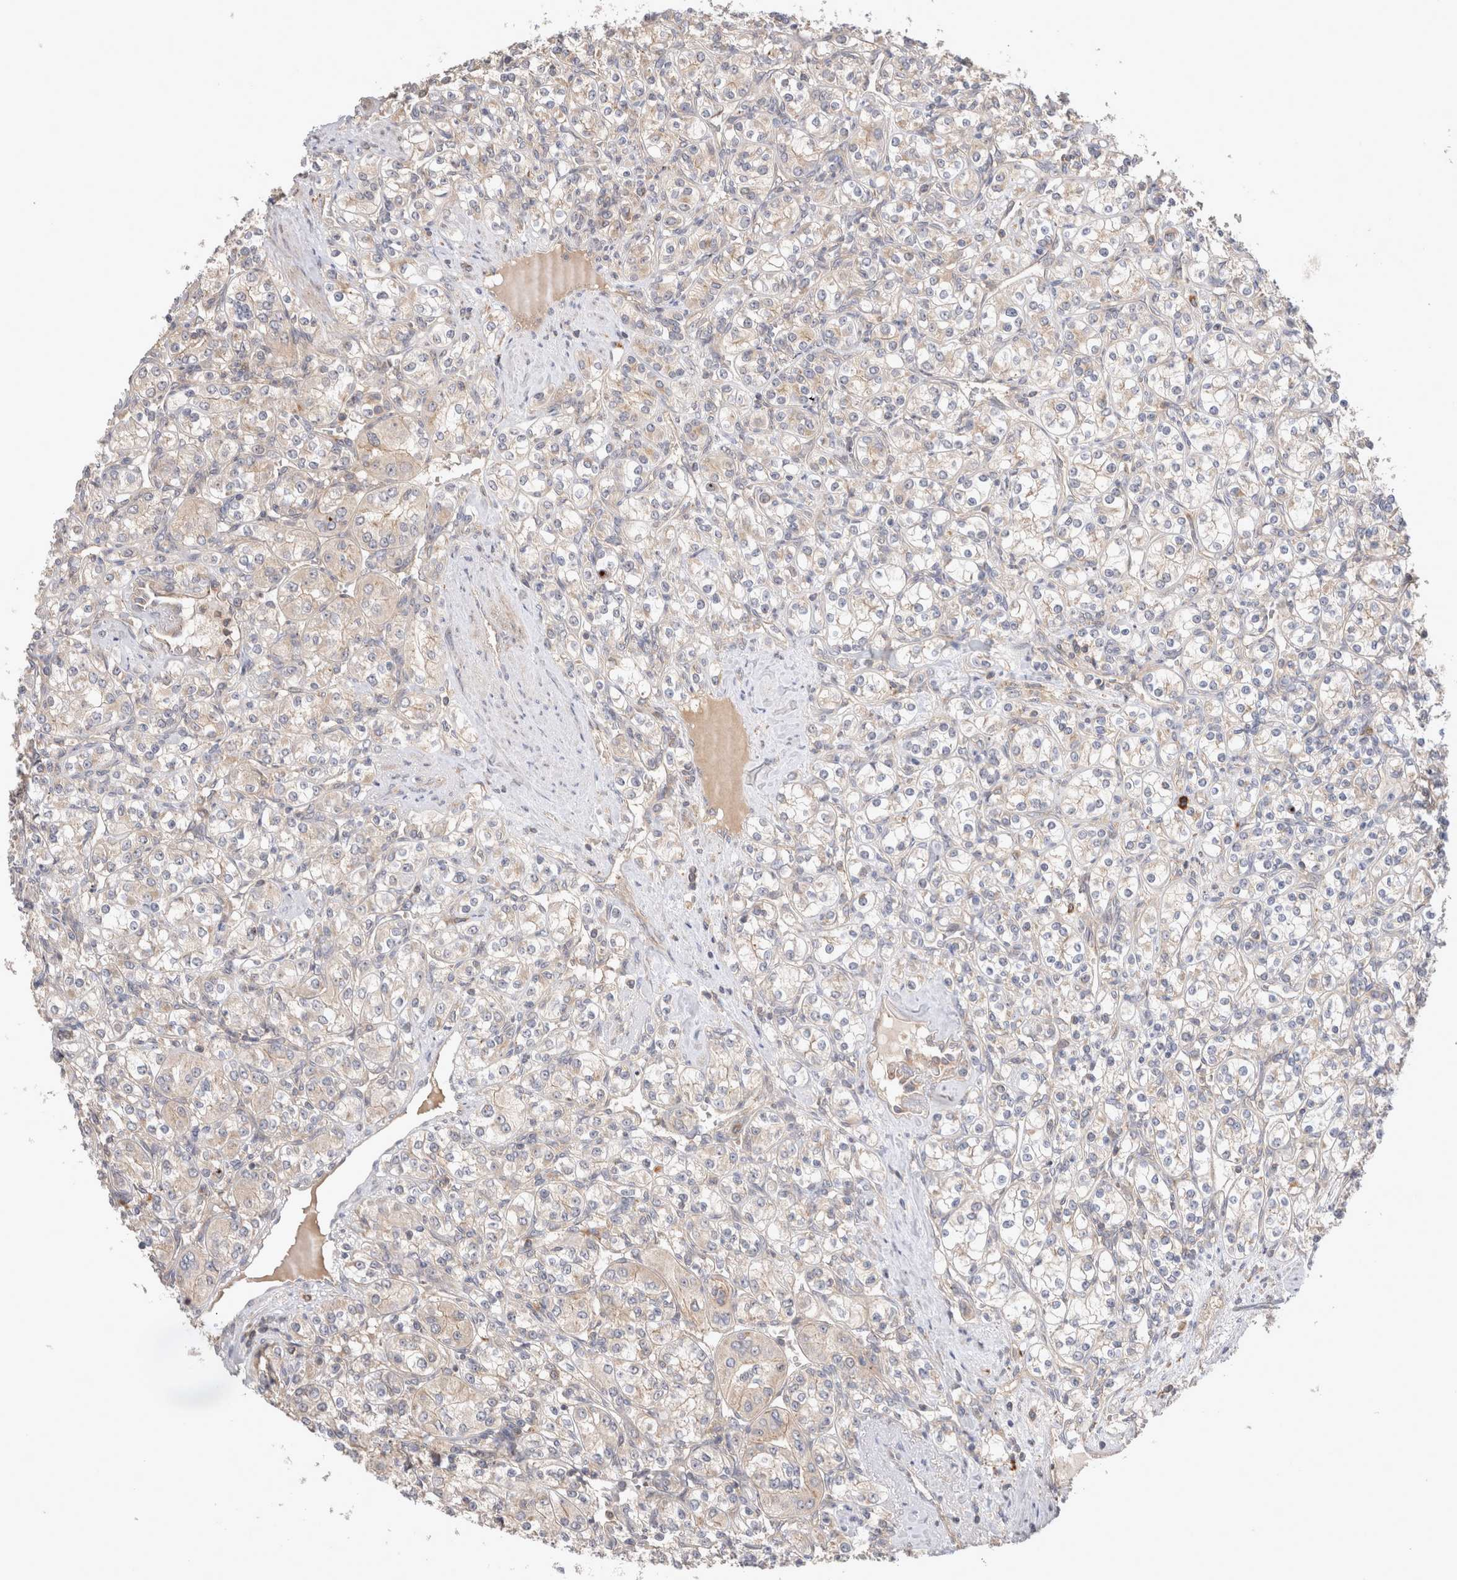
{"staining": {"intensity": "weak", "quantity": "<25%", "location": "cytoplasmic/membranous"}, "tissue": "renal cancer", "cell_type": "Tumor cells", "image_type": "cancer", "snomed": [{"axis": "morphology", "description": "Adenocarcinoma, NOS"}, {"axis": "topography", "description": "Kidney"}], "caption": "This photomicrograph is of renal adenocarcinoma stained with IHC to label a protein in brown with the nuclei are counter-stained blue. There is no positivity in tumor cells.", "gene": "VPS28", "patient": {"sex": "male", "age": 77}}